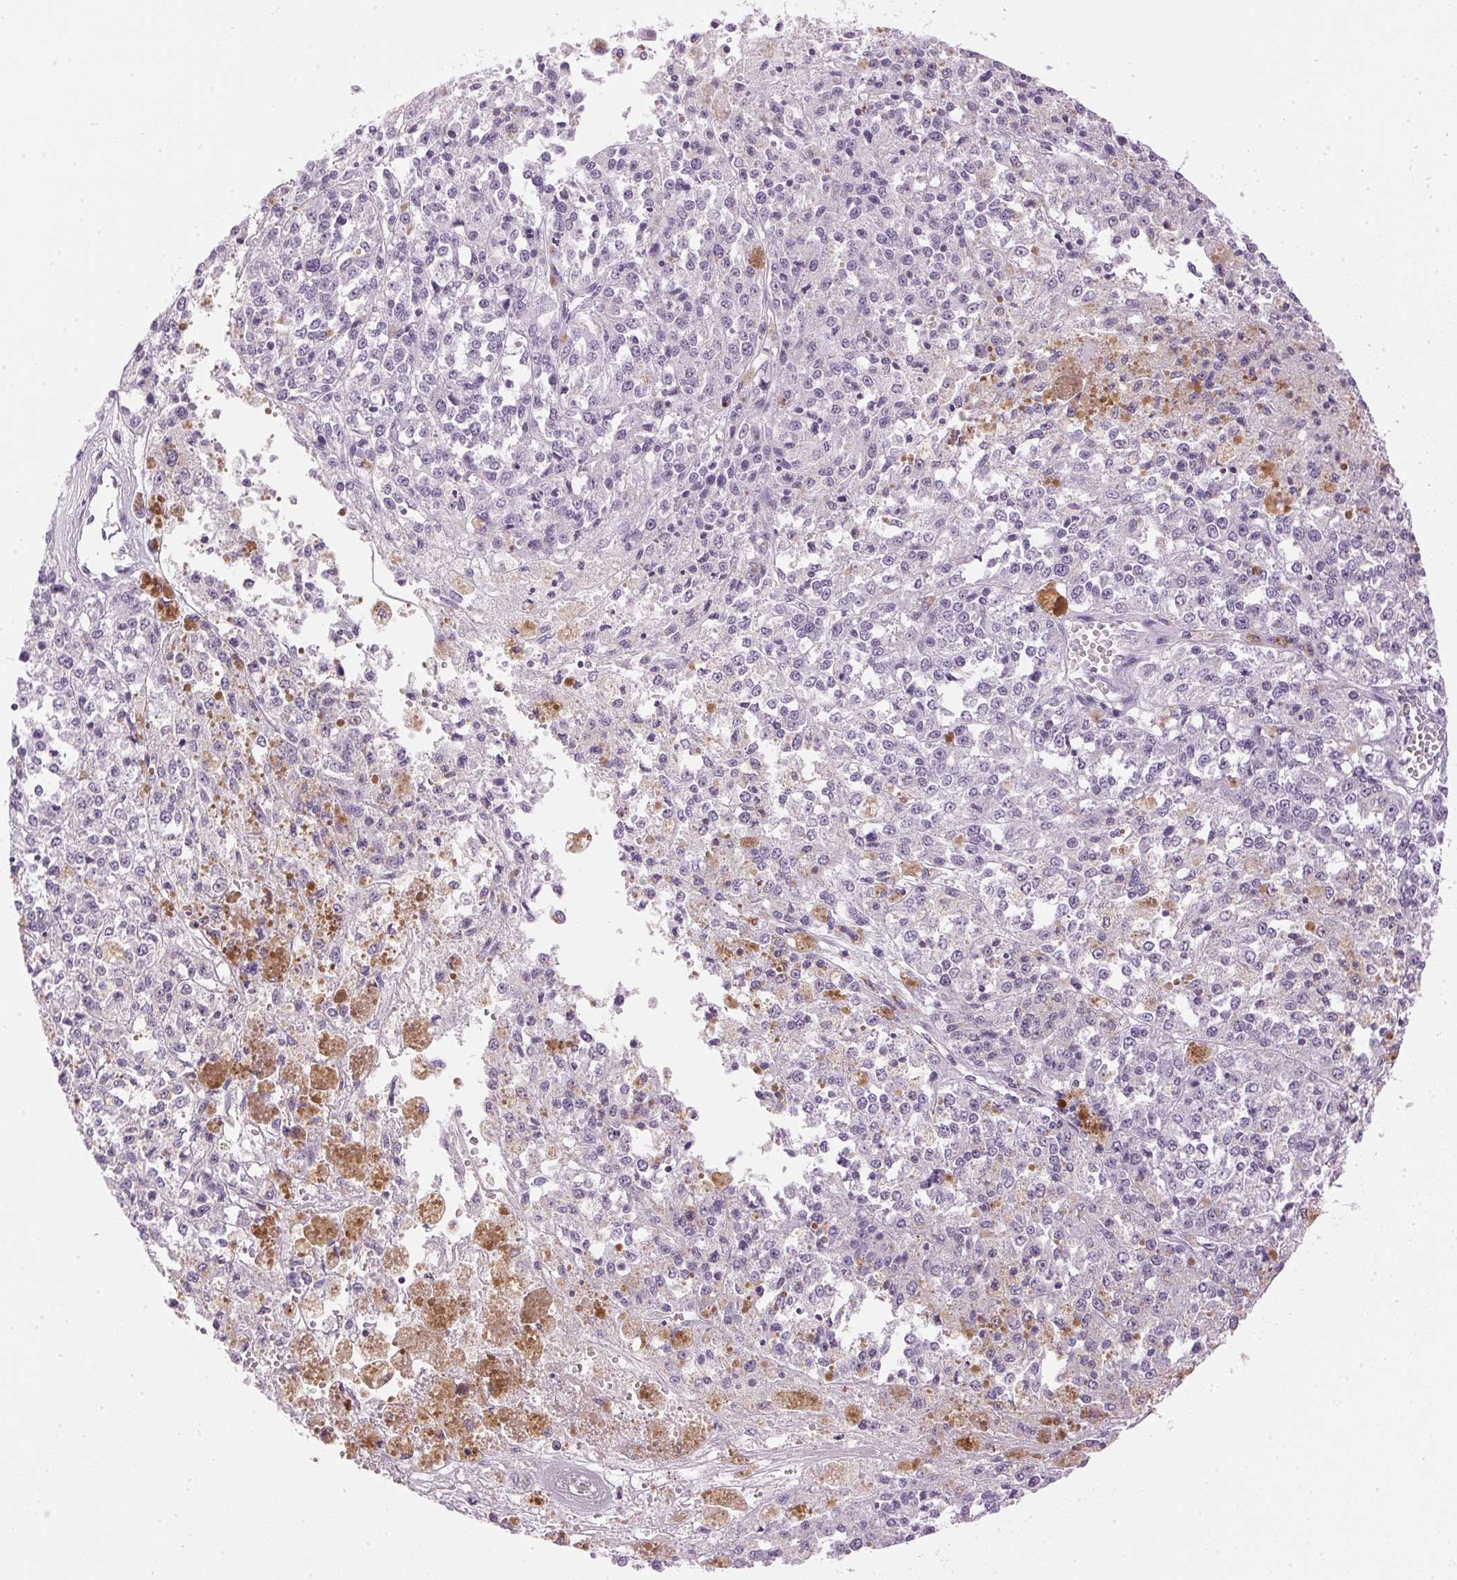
{"staining": {"intensity": "negative", "quantity": "none", "location": "none"}, "tissue": "melanoma", "cell_type": "Tumor cells", "image_type": "cancer", "snomed": [{"axis": "morphology", "description": "Malignant melanoma, Metastatic site"}, {"axis": "topography", "description": "Lymph node"}], "caption": "Immunohistochemical staining of melanoma demonstrates no significant staining in tumor cells.", "gene": "SP7", "patient": {"sex": "female", "age": 64}}